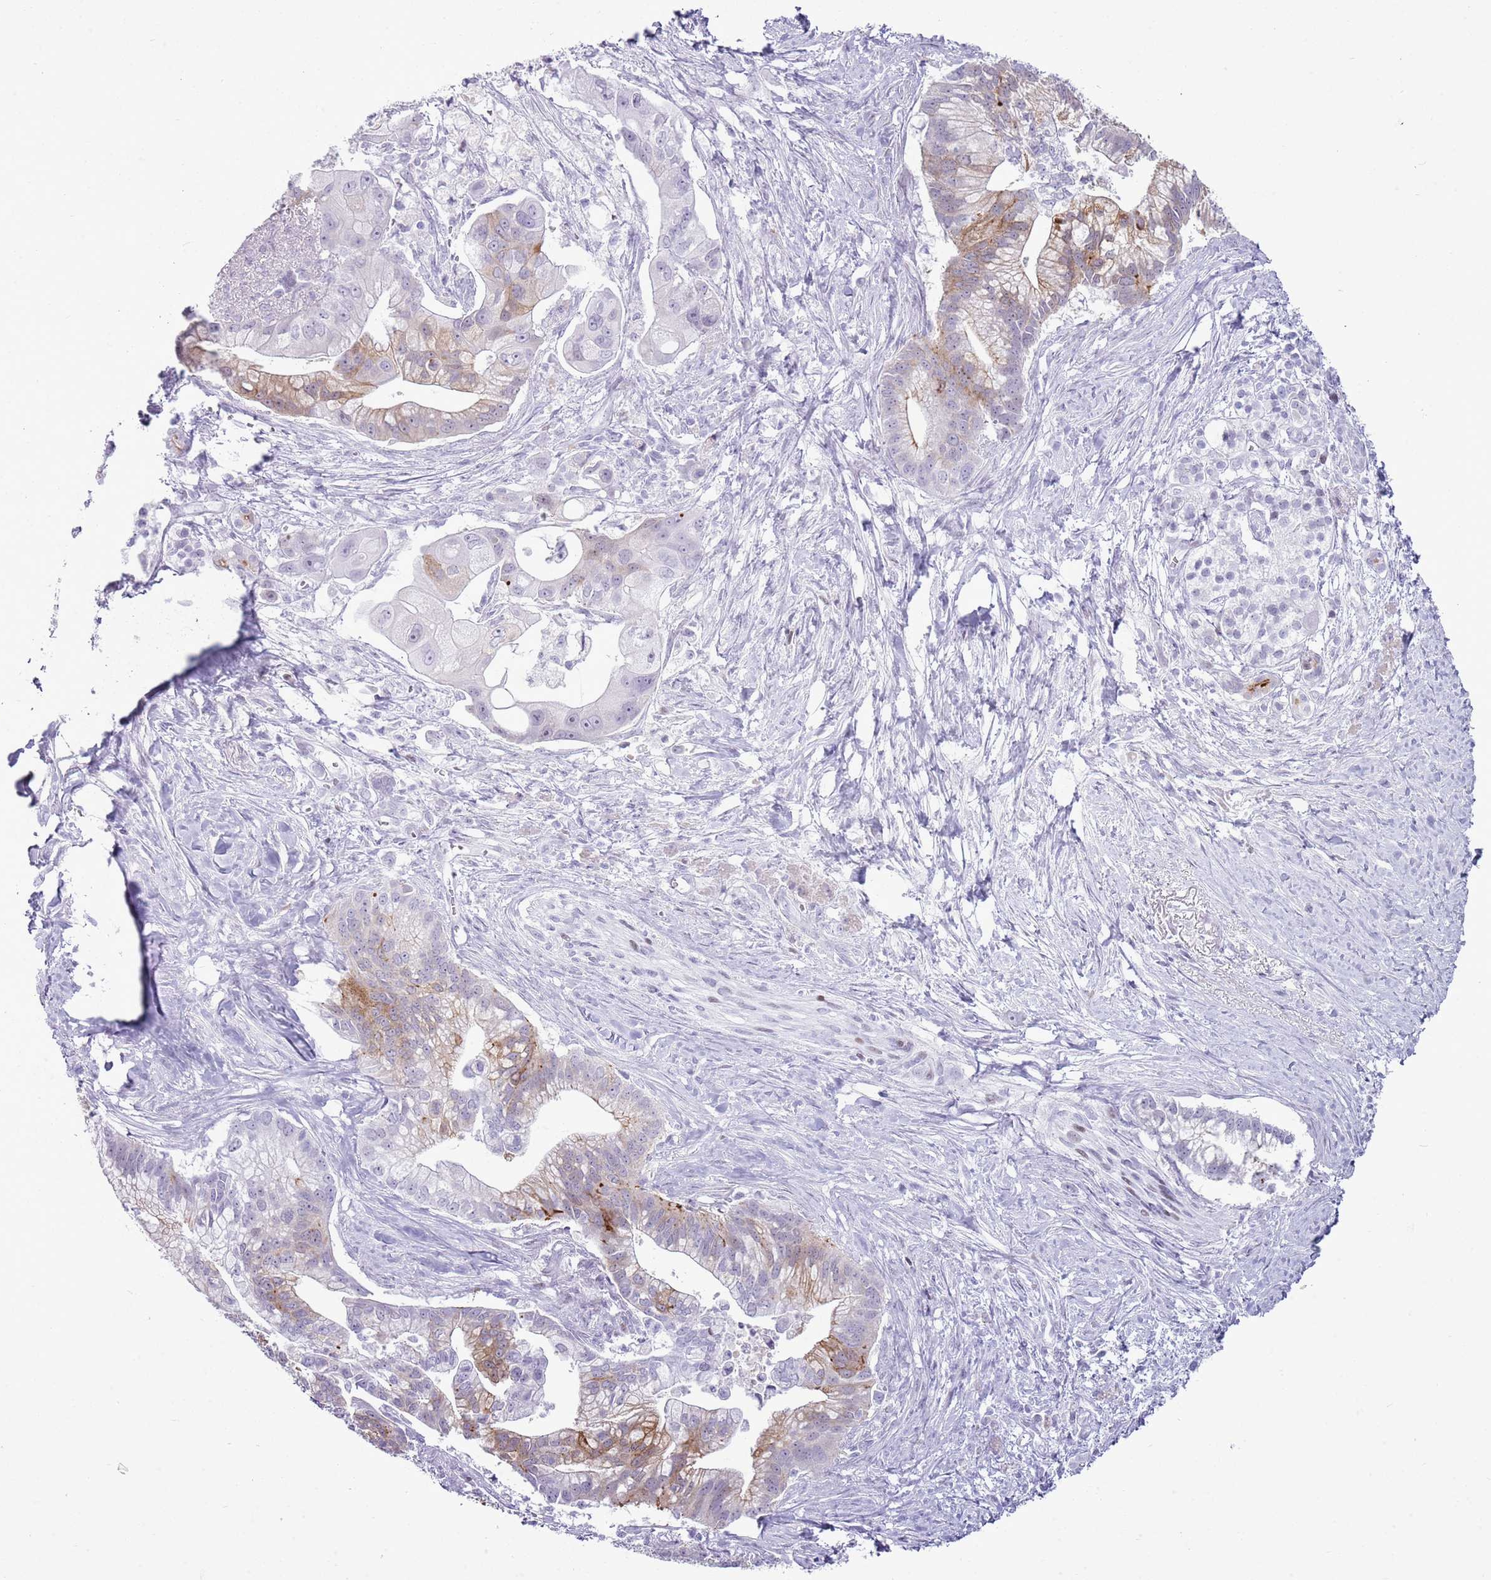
{"staining": {"intensity": "moderate", "quantity": "<25%", "location": "cytoplasmic/membranous"}, "tissue": "pancreatic cancer", "cell_type": "Tumor cells", "image_type": "cancer", "snomed": [{"axis": "morphology", "description": "Adenocarcinoma, NOS"}, {"axis": "topography", "description": "Pancreas"}], "caption": "Immunohistochemistry micrograph of neoplastic tissue: human pancreatic adenocarcinoma stained using immunohistochemistry (IHC) displays low levels of moderate protein expression localized specifically in the cytoplasmic/membranous of tumor cells, appearing as a cytoplasmic/membranous brown color.", "gene": "ASIP", "patient": {"sex": "male", "age": 68}}